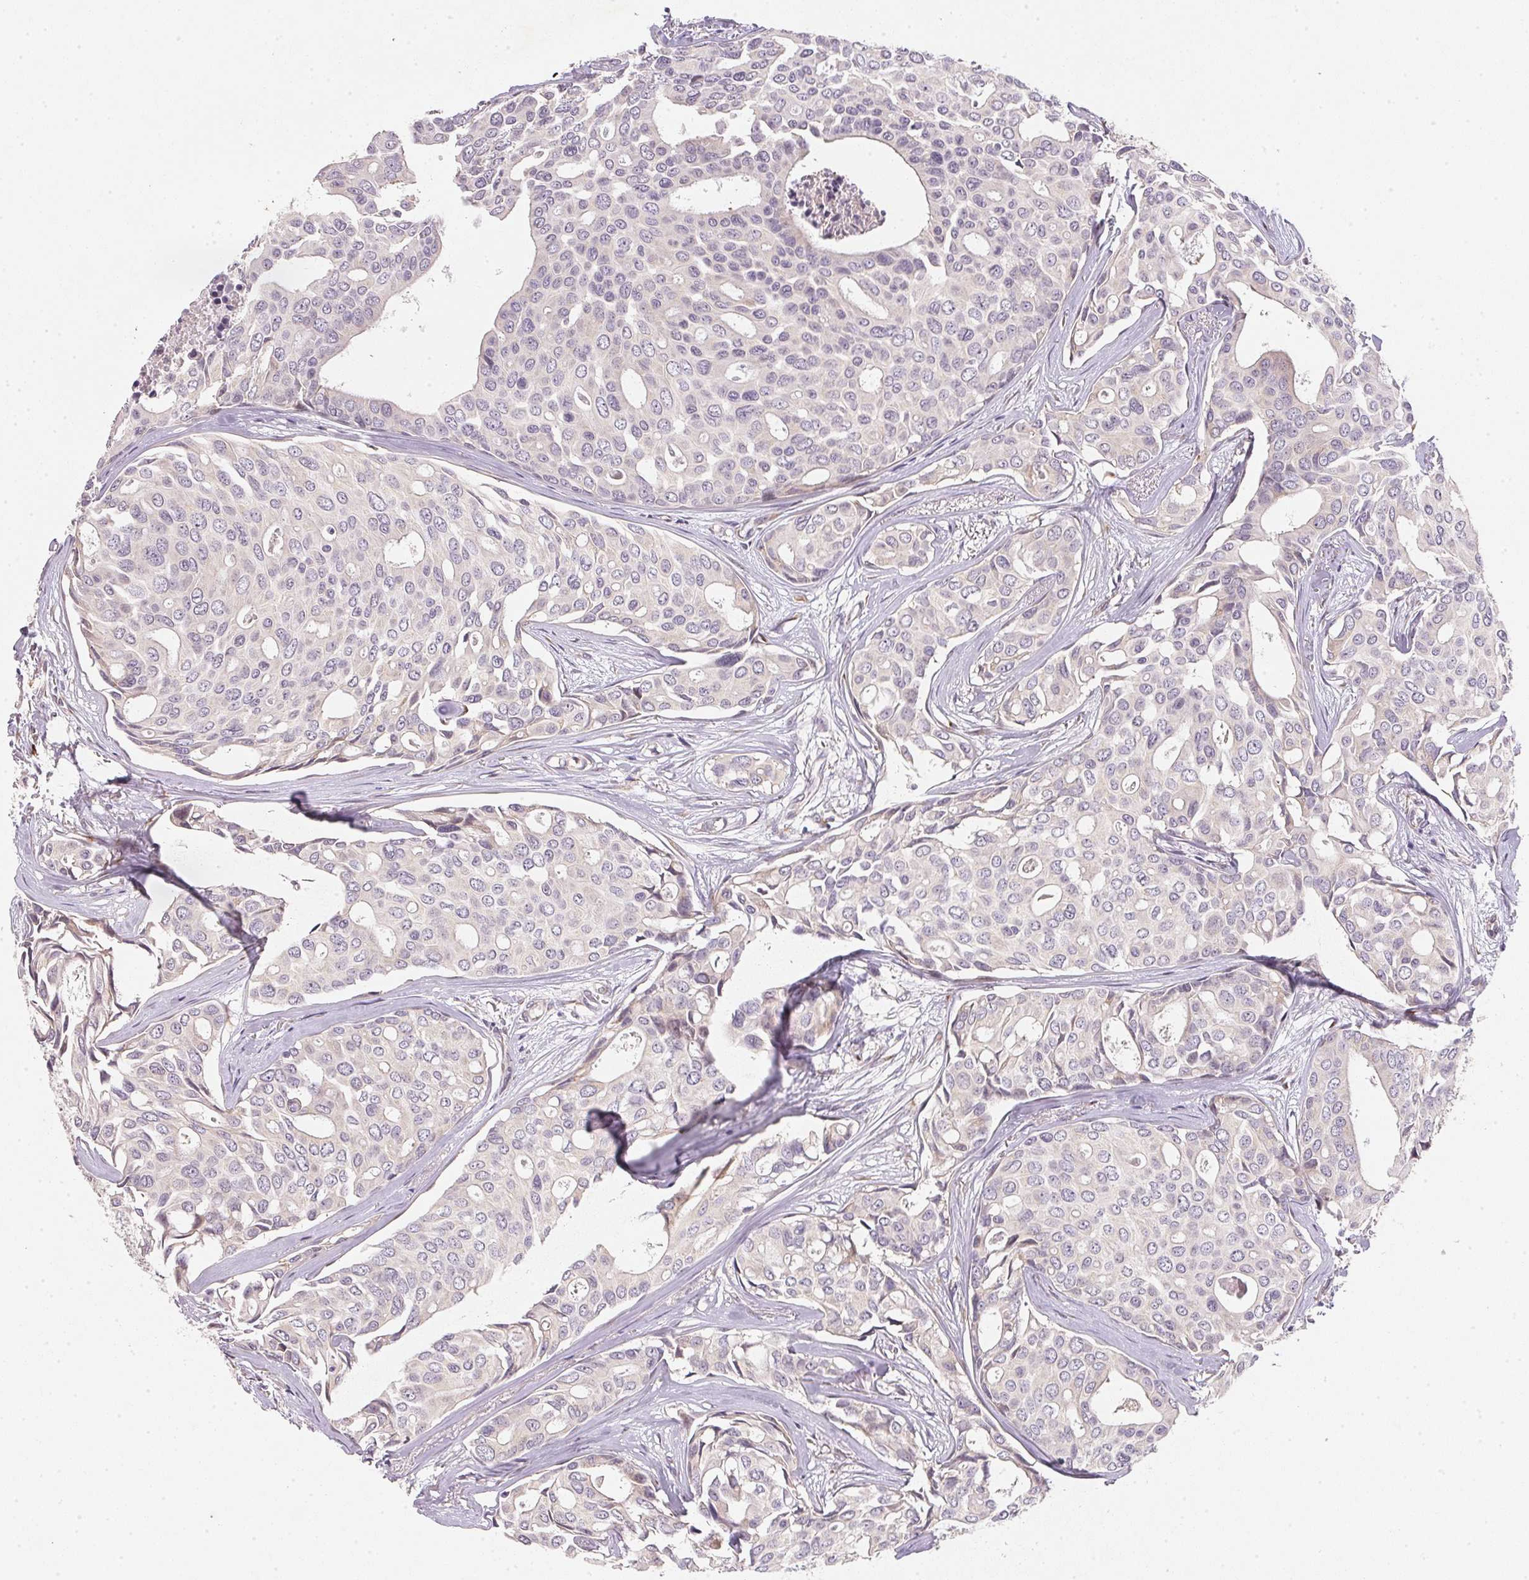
{"staining": {"intensity": "negative", "quantity": "none", "location": "none"}, "tissue": "breast cancer", "cell_type": "Tumor cells", "image_type": "cancer", "snomed": [{"axis": "morphology", "description": "Duct carcinoma"}, {"axis": "topography", "description": "Breast"}], "caption": "IHC histopathology image of neoplastic tissue: breast invasive ductal carcinoma stained with DAB shows no significant protein staining in tumor cells.", "gene": "EI24", "patient": {"sex": "female", "age": 54}}